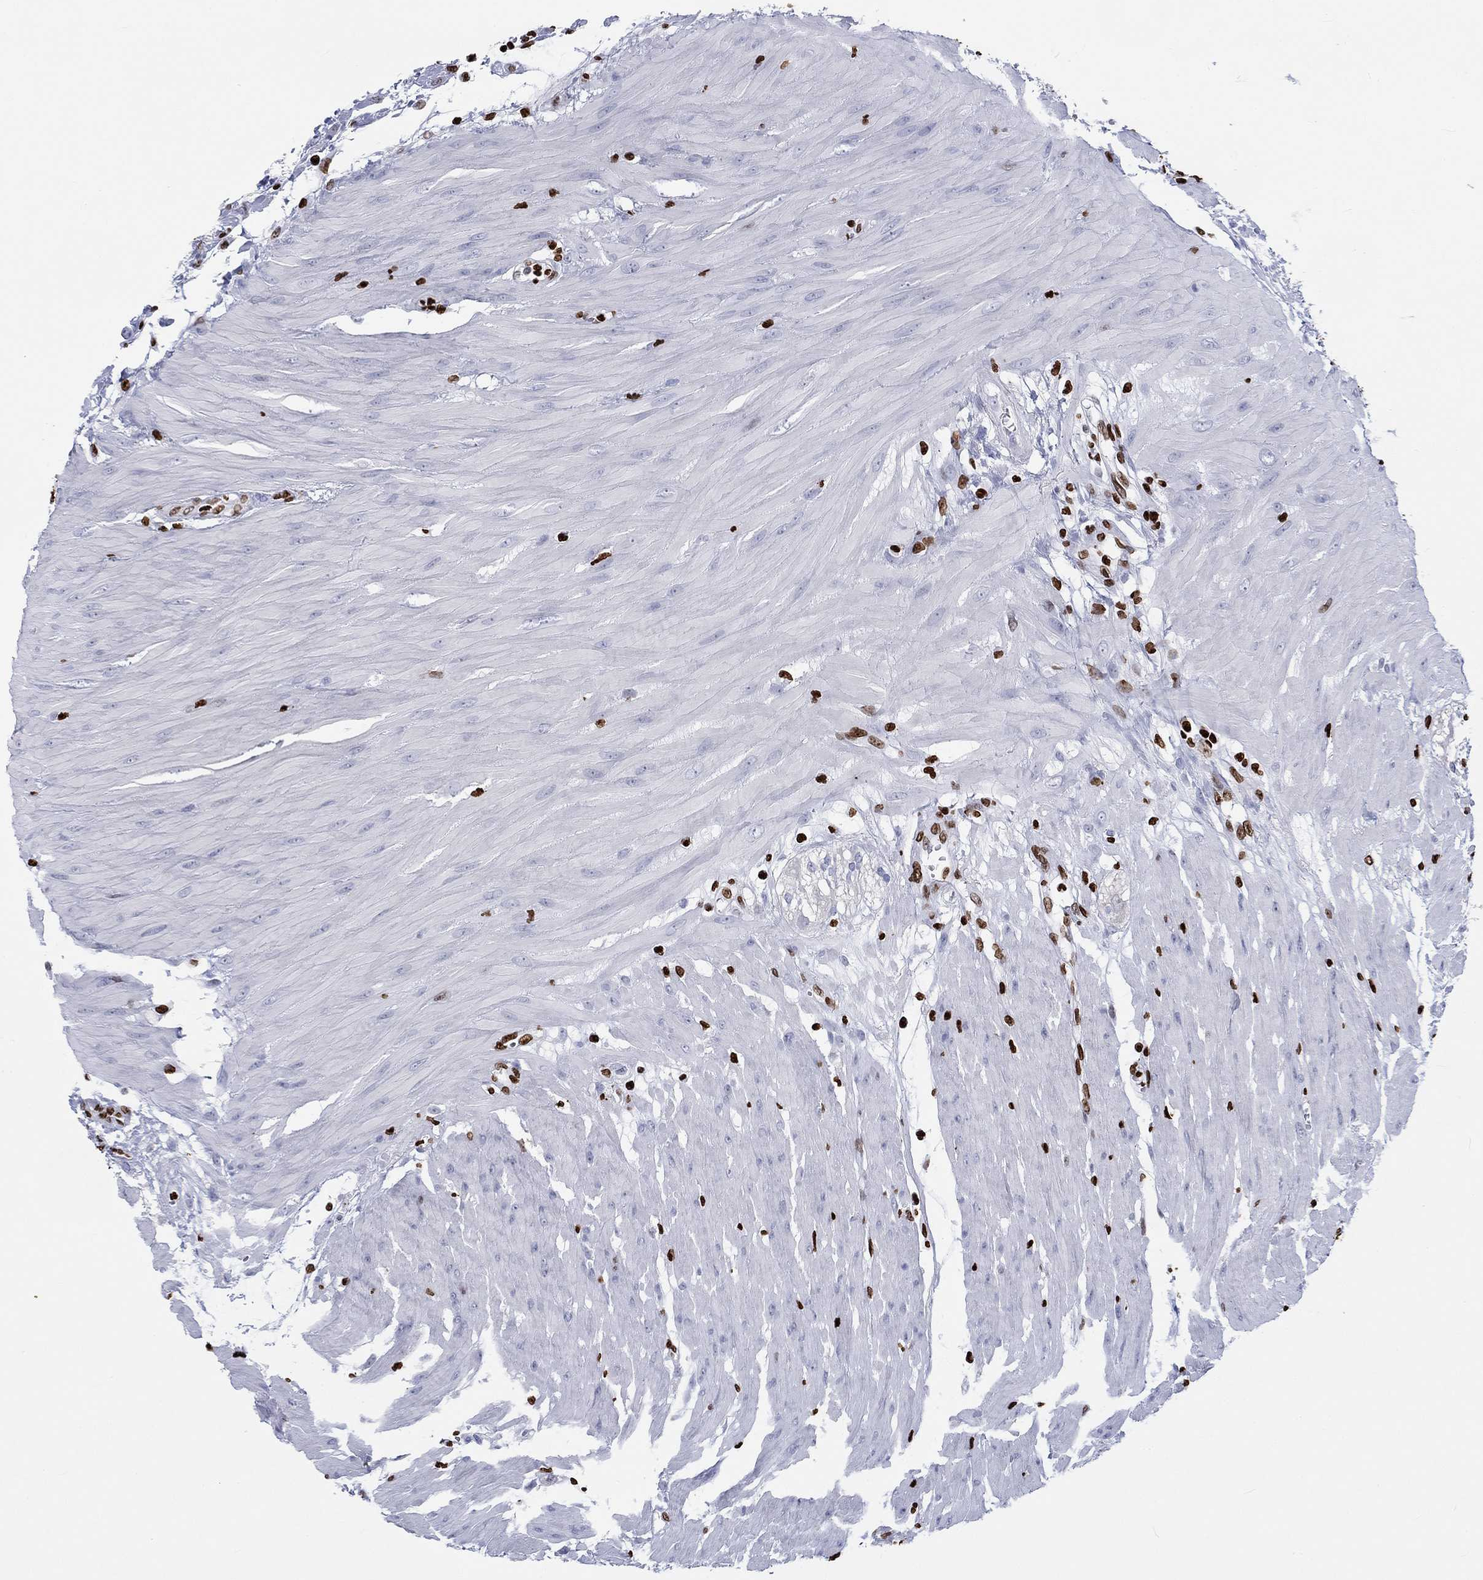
{"staining": {"intensity": "strong", "quantity": "<25%", "location": "nuclear"}, "tissue": "colon", "cell_type": "Endothelial cells", "image_type": "normal", "snomed": [{"axis": "morphology", "description": "Normal tissue, NOS"}, {"axis": "morphology", "description": "Adenocarcinoma, NOS"}, {"axis": "topography", "description": "Colon"}], "caption": "Endothelial cells exhibit medium levels of strong nuclear positivity in about <25% of cells in benign colon. The protein is stained brown, and the nuclei are stained in blue (DAB IHC with brightfield microscopy, high magnification).", "gene": "H1", "patient": {"sex": "male", "age": 65}}